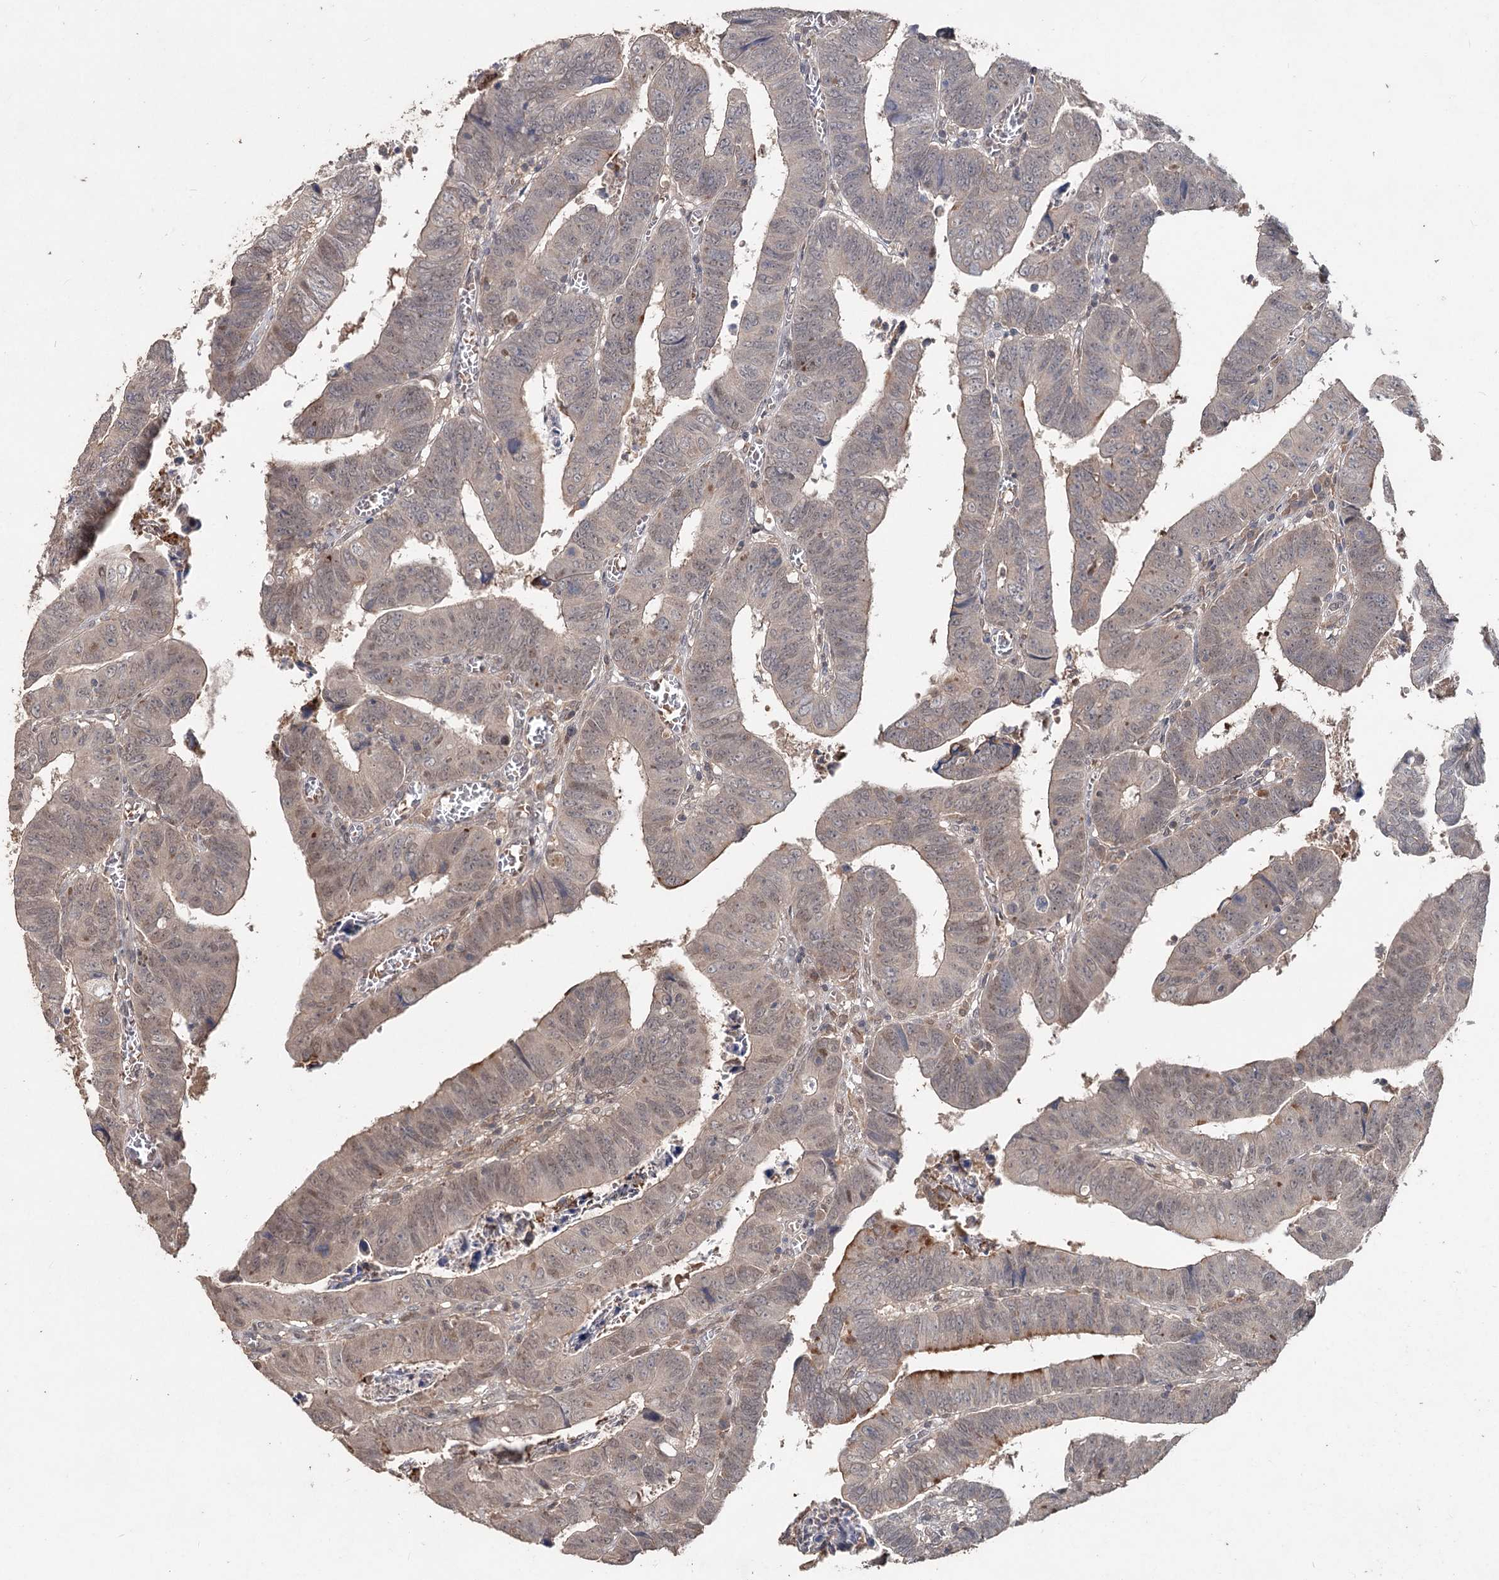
{"staining": {"intensity": "weak", "quantity": "25%-75%", "location": "nuclear"}, "tissue": "colorectal cancer", "cell_type": "Tumor cells", "image_type": "cancer", "snomed": [{"axis": "morphology", "description": "Normal tissue, NOS"}, {"axis": "morphology", "description": "Adenocarcinoma, NOS"}, {"axis": "topography", "description": "Rectum"}], "caption": "Colorectal cancer (adenocarcinoma) stained for a protein shows weak nuclear positivity in tumor cells. (DAB (3,3'-diaminobenzidine) IHC with brightfield microscopy, high magnification).", "gene": "FBXO7", "patient": {"sex": "female", "age": 65}}